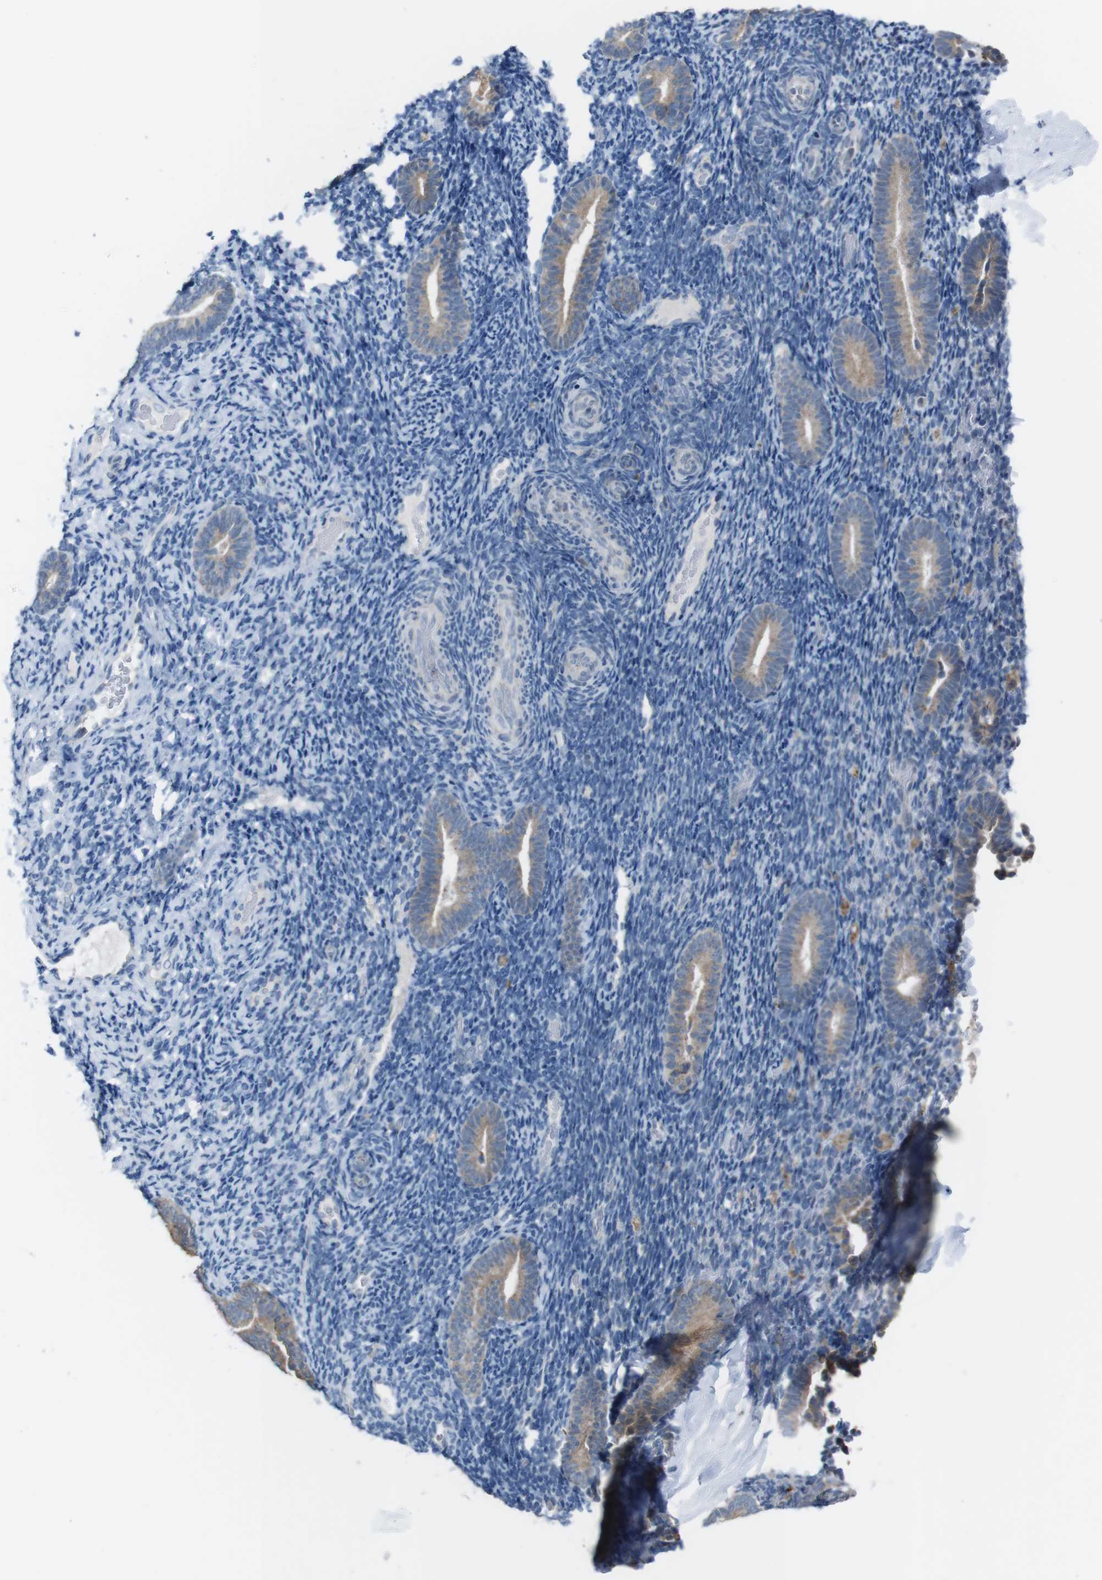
{"staining": {"intensity": "weak", "quantity": "<25%", "location": "cytoplasmic/membranous"}, "tissue": "endometrium", "cell_type": "Cells in endometrial stroma", "image_type": "normal", "snomed": [{"axis": "morphology", "description": "Normal tissue, NOS"}, {"axis": "topography", "description": "Endometrium"}], "caption": "Immunohistochemistry (IHC) of unremarkable endometrium demonstrates no expression in cells in endometrial stroma.", "gene": "CDH22", "patient": {"sex": "female", "age": 51}}